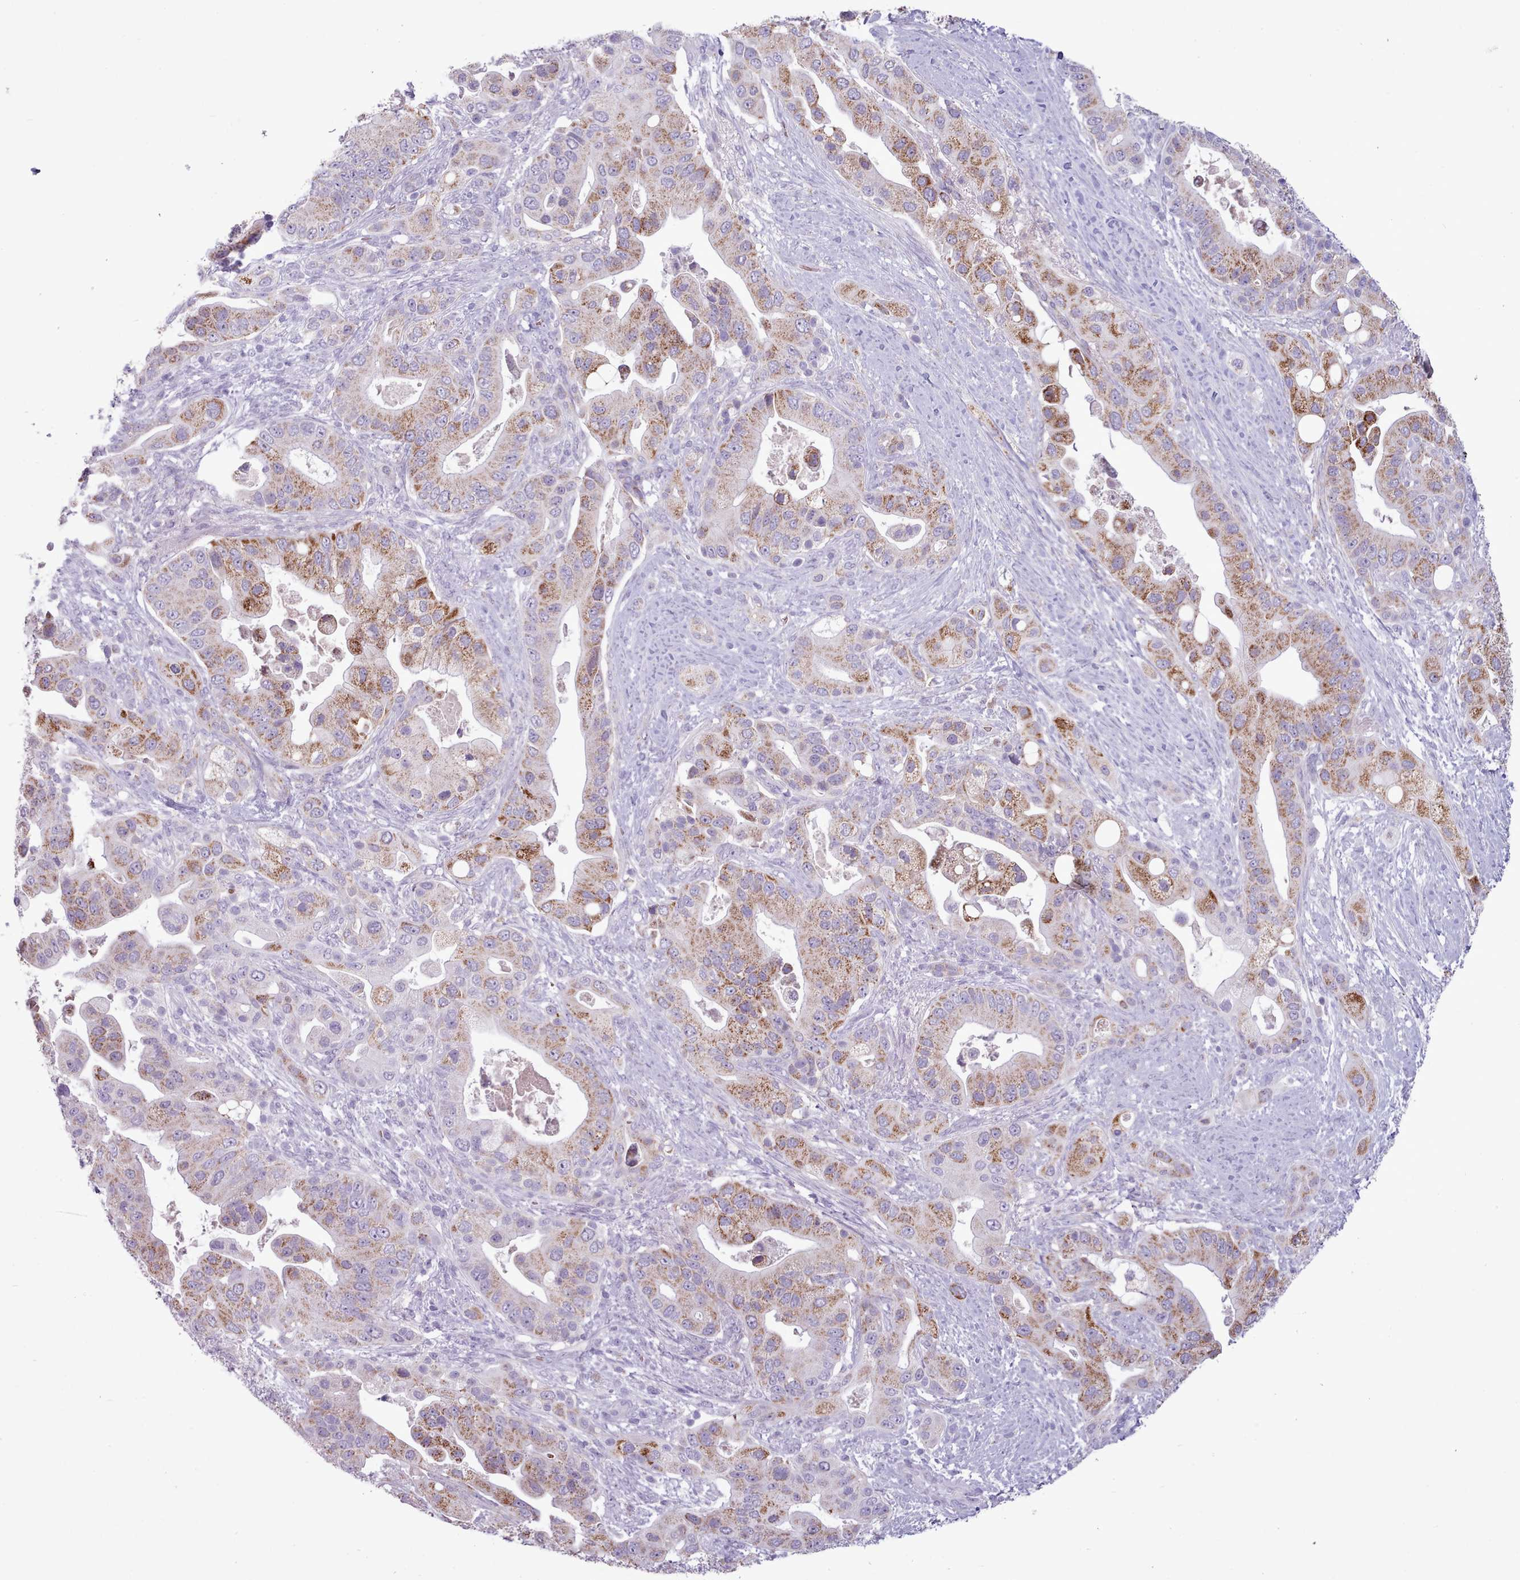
{"staining": {"intensity": "moderate", "quantity": "25%-75%", "location": "cytoplasmic/membranous"}, "tissue": "pancreatic cancer", "cell_type": "Tumor cells", "image_type": "cancer", "snomed": [{"axis": "morphology", "description": "Adenocarcinoma, NOS"}, {"axis": "topography", "description": "Pancreas"}], "caption": "This image demonstrates pancreatic cancer stained with immunohistochemistry (IHC) to label a protein in brown. The cytoplasmic/membranous of tumor cells show moderate positivity for the protein. Nuclei are counter-stained blue.", "gene": "AK4", "patient": {"sex": "male", "age": 57}}